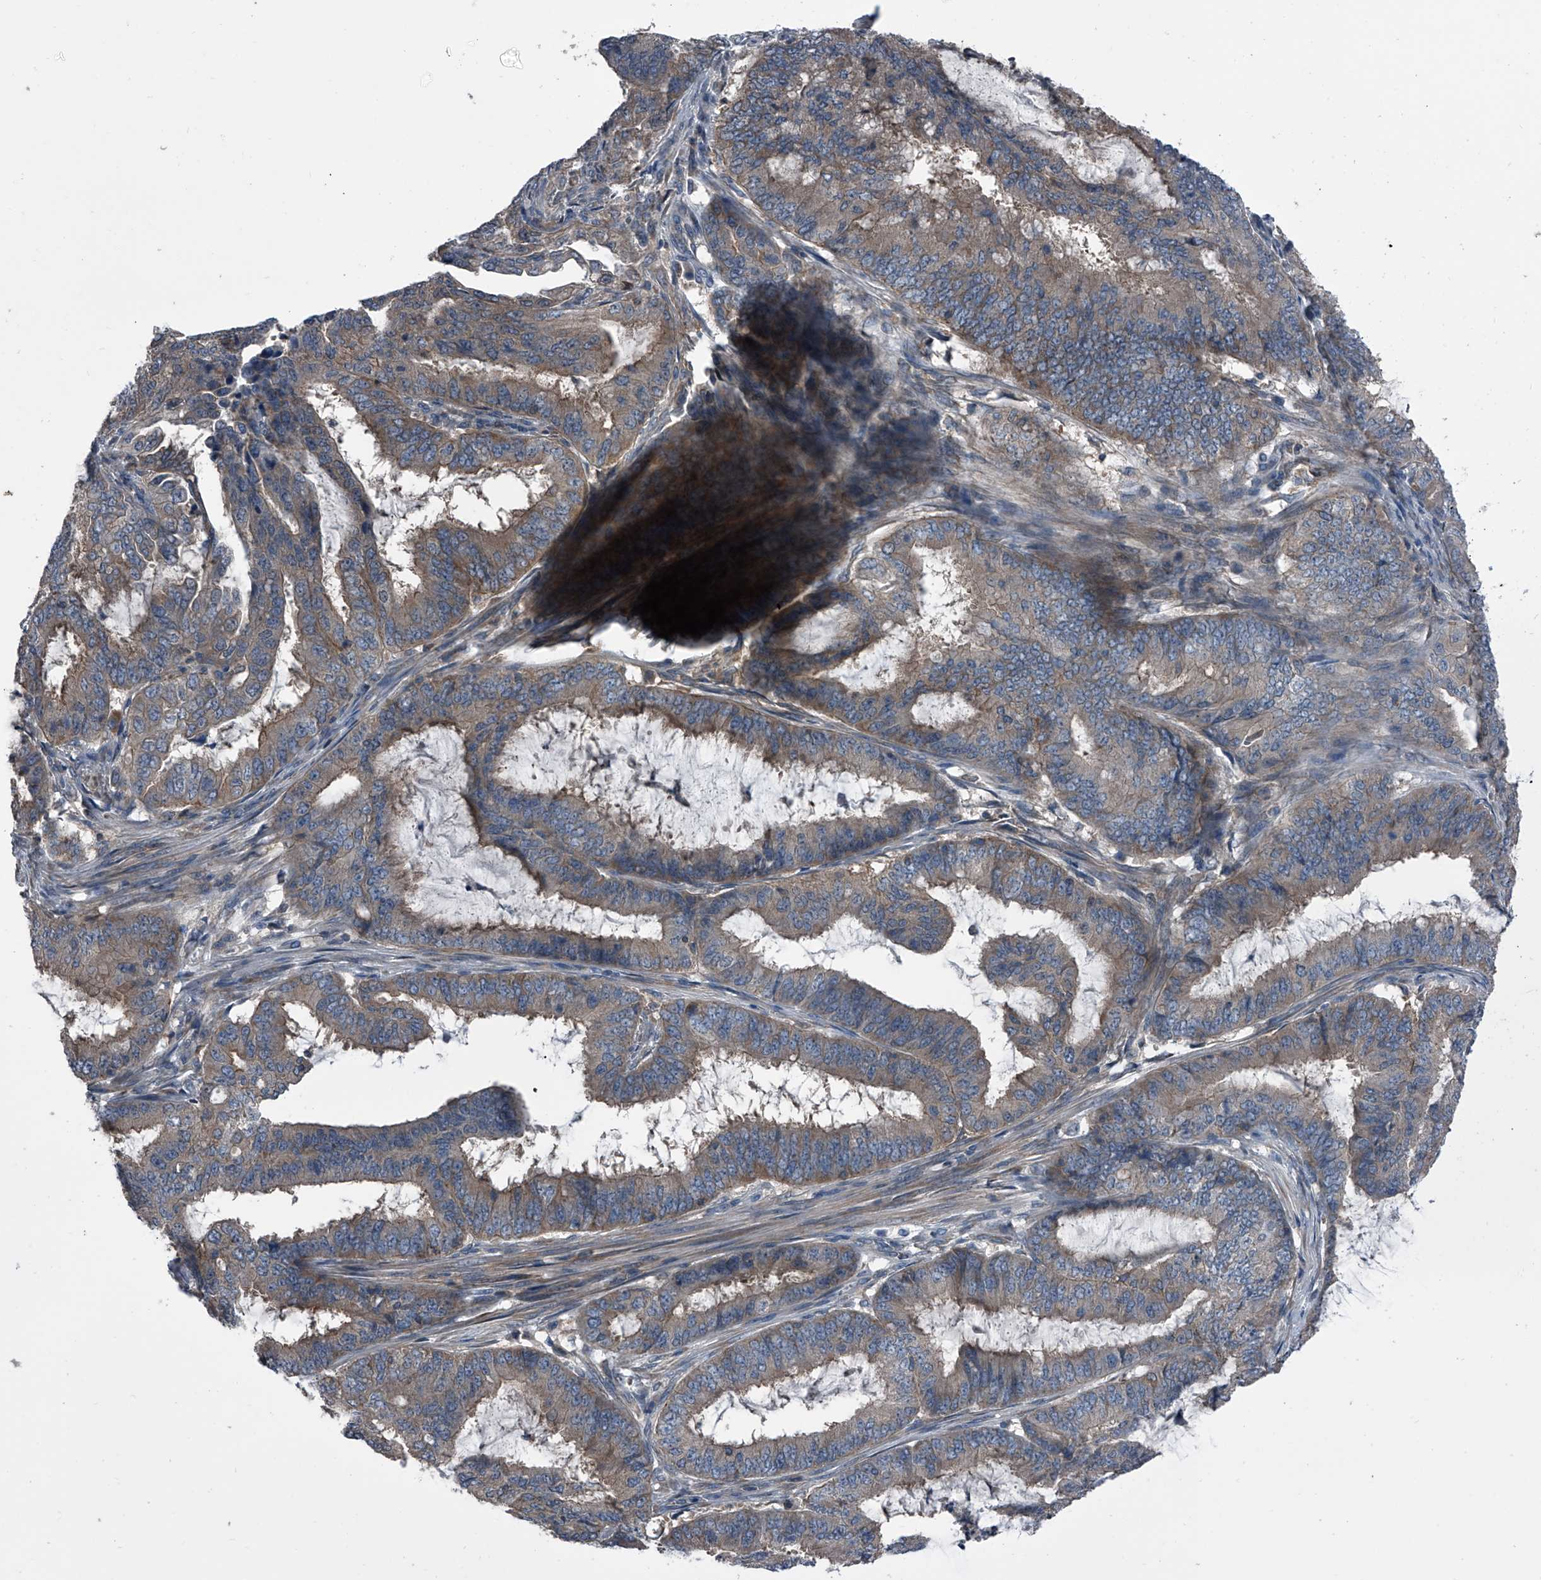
{"staining": {"intensity": "weak", "quantity": ">75%", "location": "cytoplasmic/membranous"}, "tissue": "endometrial cancer", "cell_type": "Tumor cells", "image_type": "cancer", "snomed": [{"axis": "morphology", "description": "Adenocarcinoma, NOS"}, {"axis": "topography", "description": "Endometrium"}], "caption": "Brown immunohistochemical staining in human adenocarcinoma (endometrial) shows weak cytoplasmic/membranous expression in approximately >75% of tumor cells. (brown staining indicates protein expression, while blue staining denotes nuclei).", "gene": "PIP5K1A", "patient": {"sex": "female", "age": 51}}